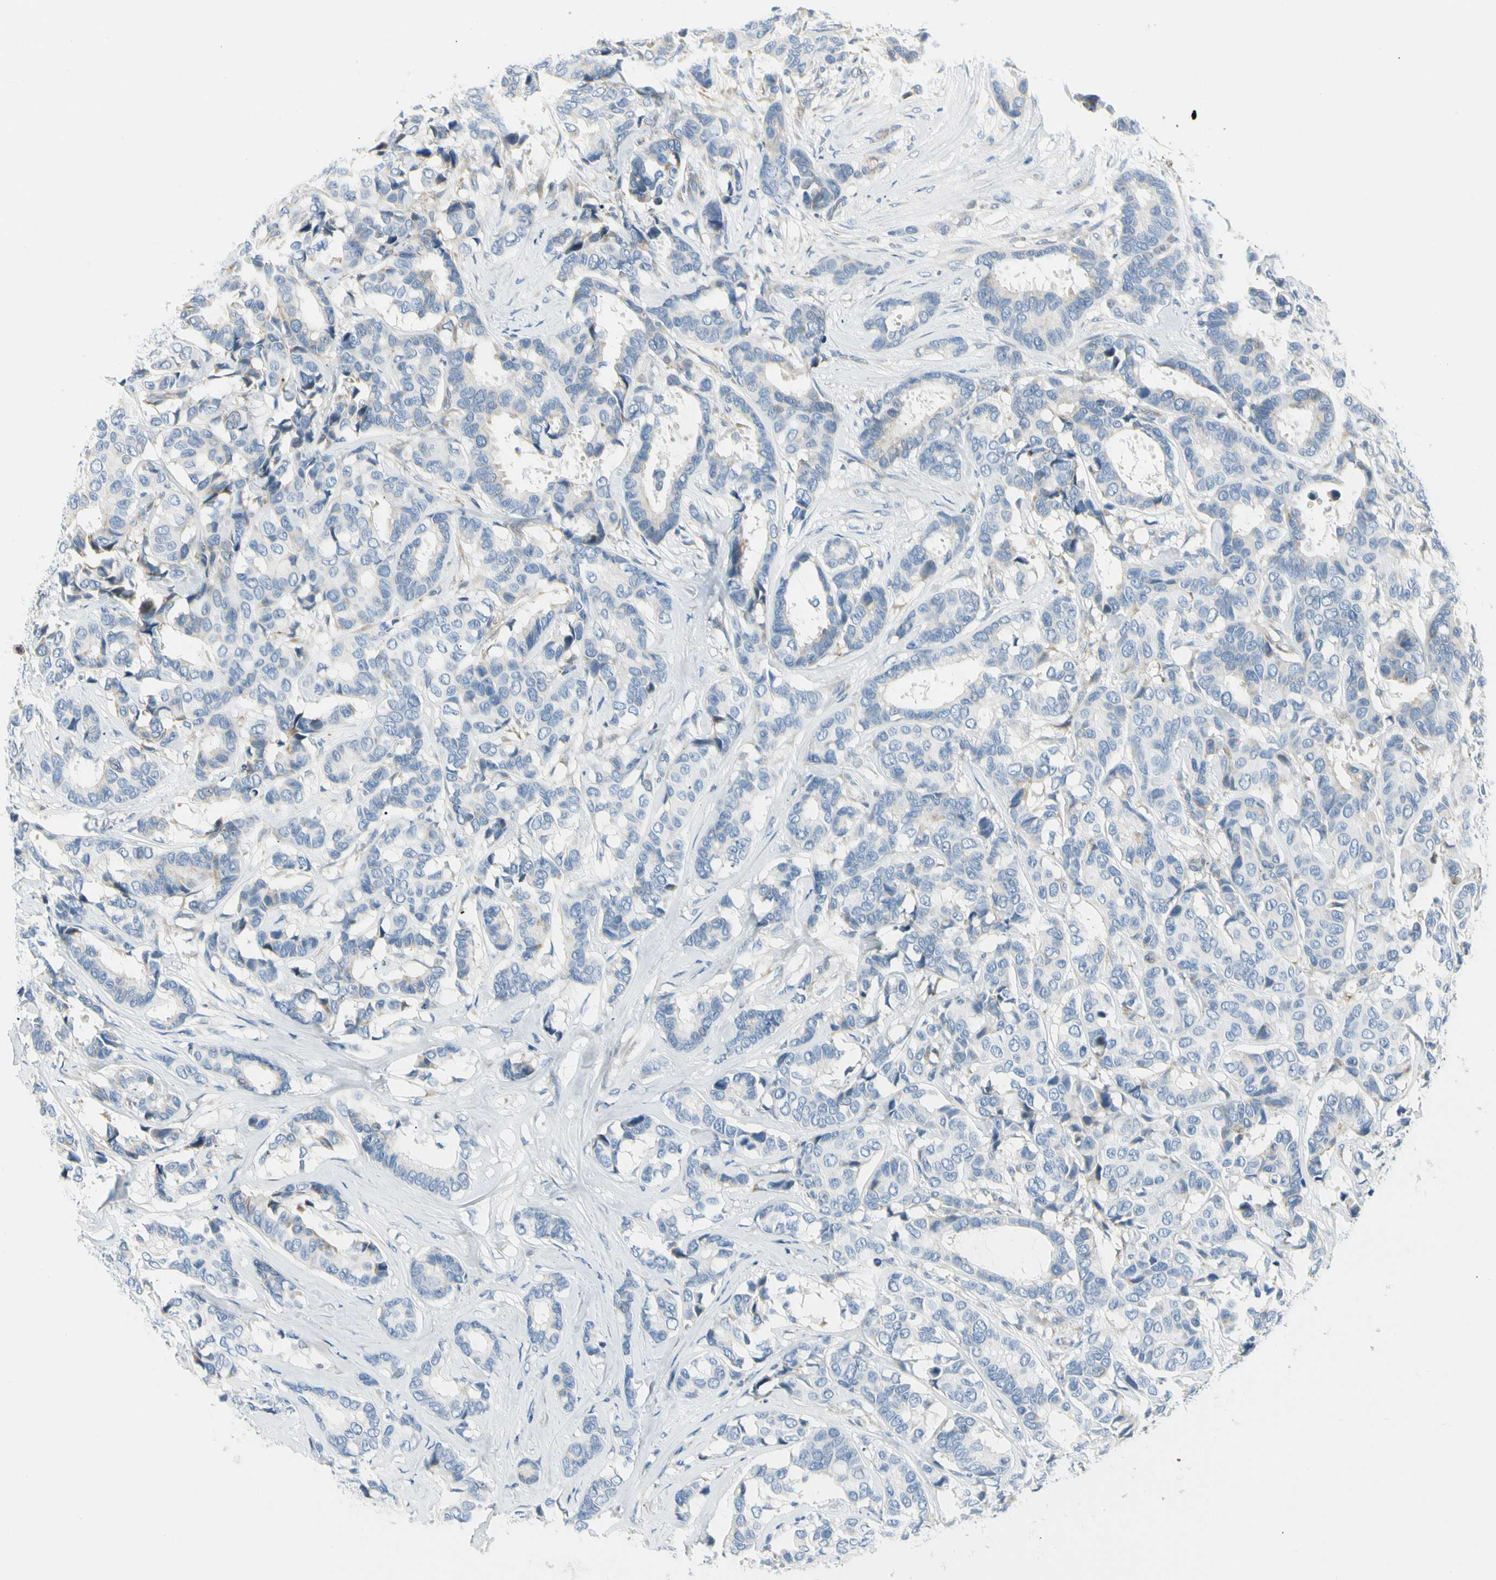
{"staining": {"intensity": "negative", "quantity": "none", "location": "none"}, "tissue": "breast cancer", "cell_type": "Tumor cells", "image_type": "cancer", "snomed": [{"axis": "morphology", "description": "Duct carcinoma"}, {"axis": "topography", "description": "Breast"}], "caption": "Immunohistochemical staining of breast cancer exhibits no significant positivity in tumor cells.", "gene": "TNFSF11", "patient": {"sex": "female", "age": 87}}